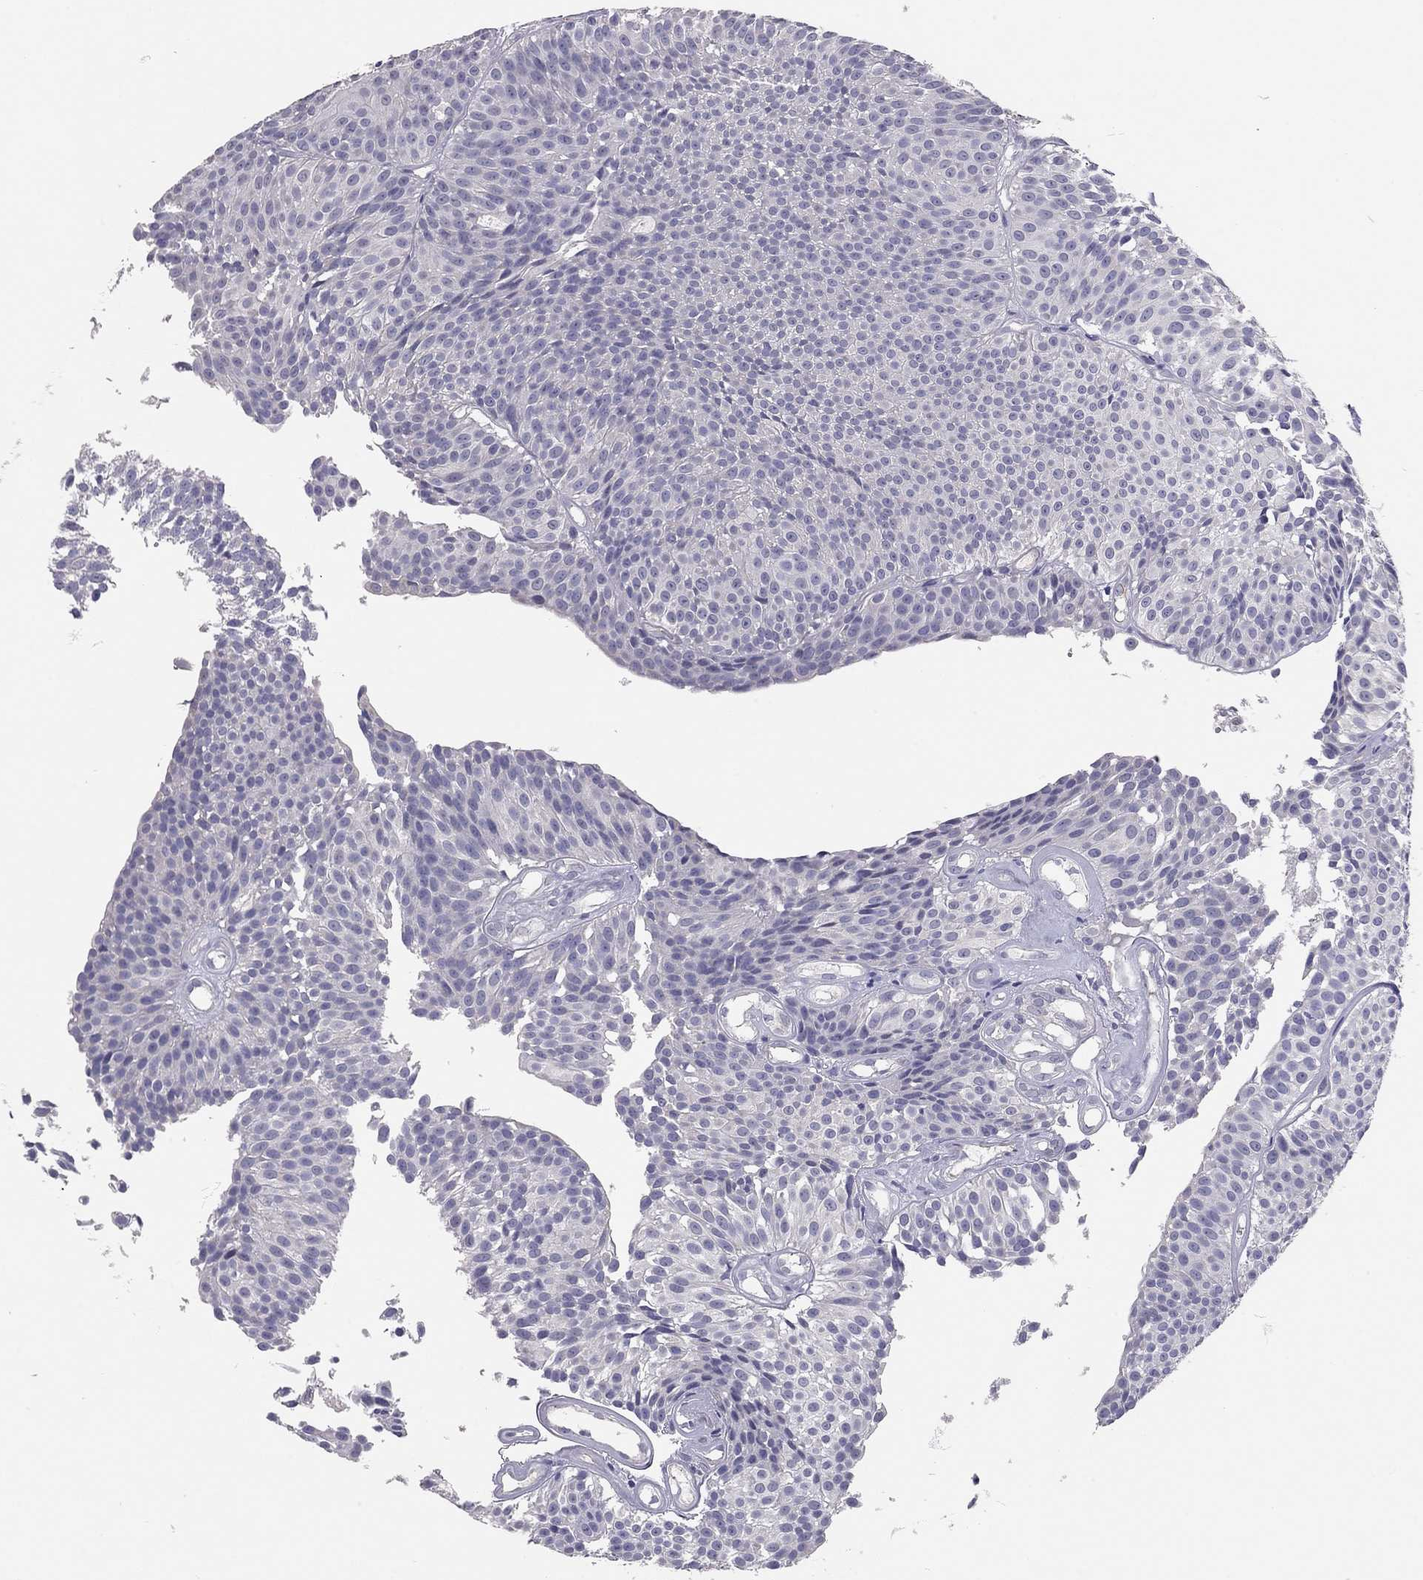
{"staining": {"intensity": "negative", "quantity": "none", "location": "none"}, "tissue": "urothelial cancer", "cell_type": "Tumor cells", "image_type": "cancer", "snomed": [{"axis": "morphology", "description": "Urothelial carcinoma, Low grade"}, {"axis": "topography", "description": "Urinary bladder"}], "caption": "Immunohistochemistry of urothelial cancer shows no staining in tumor cells.", "gene": "SCARB1", "patient": {"sex": "male", "age": 63}}